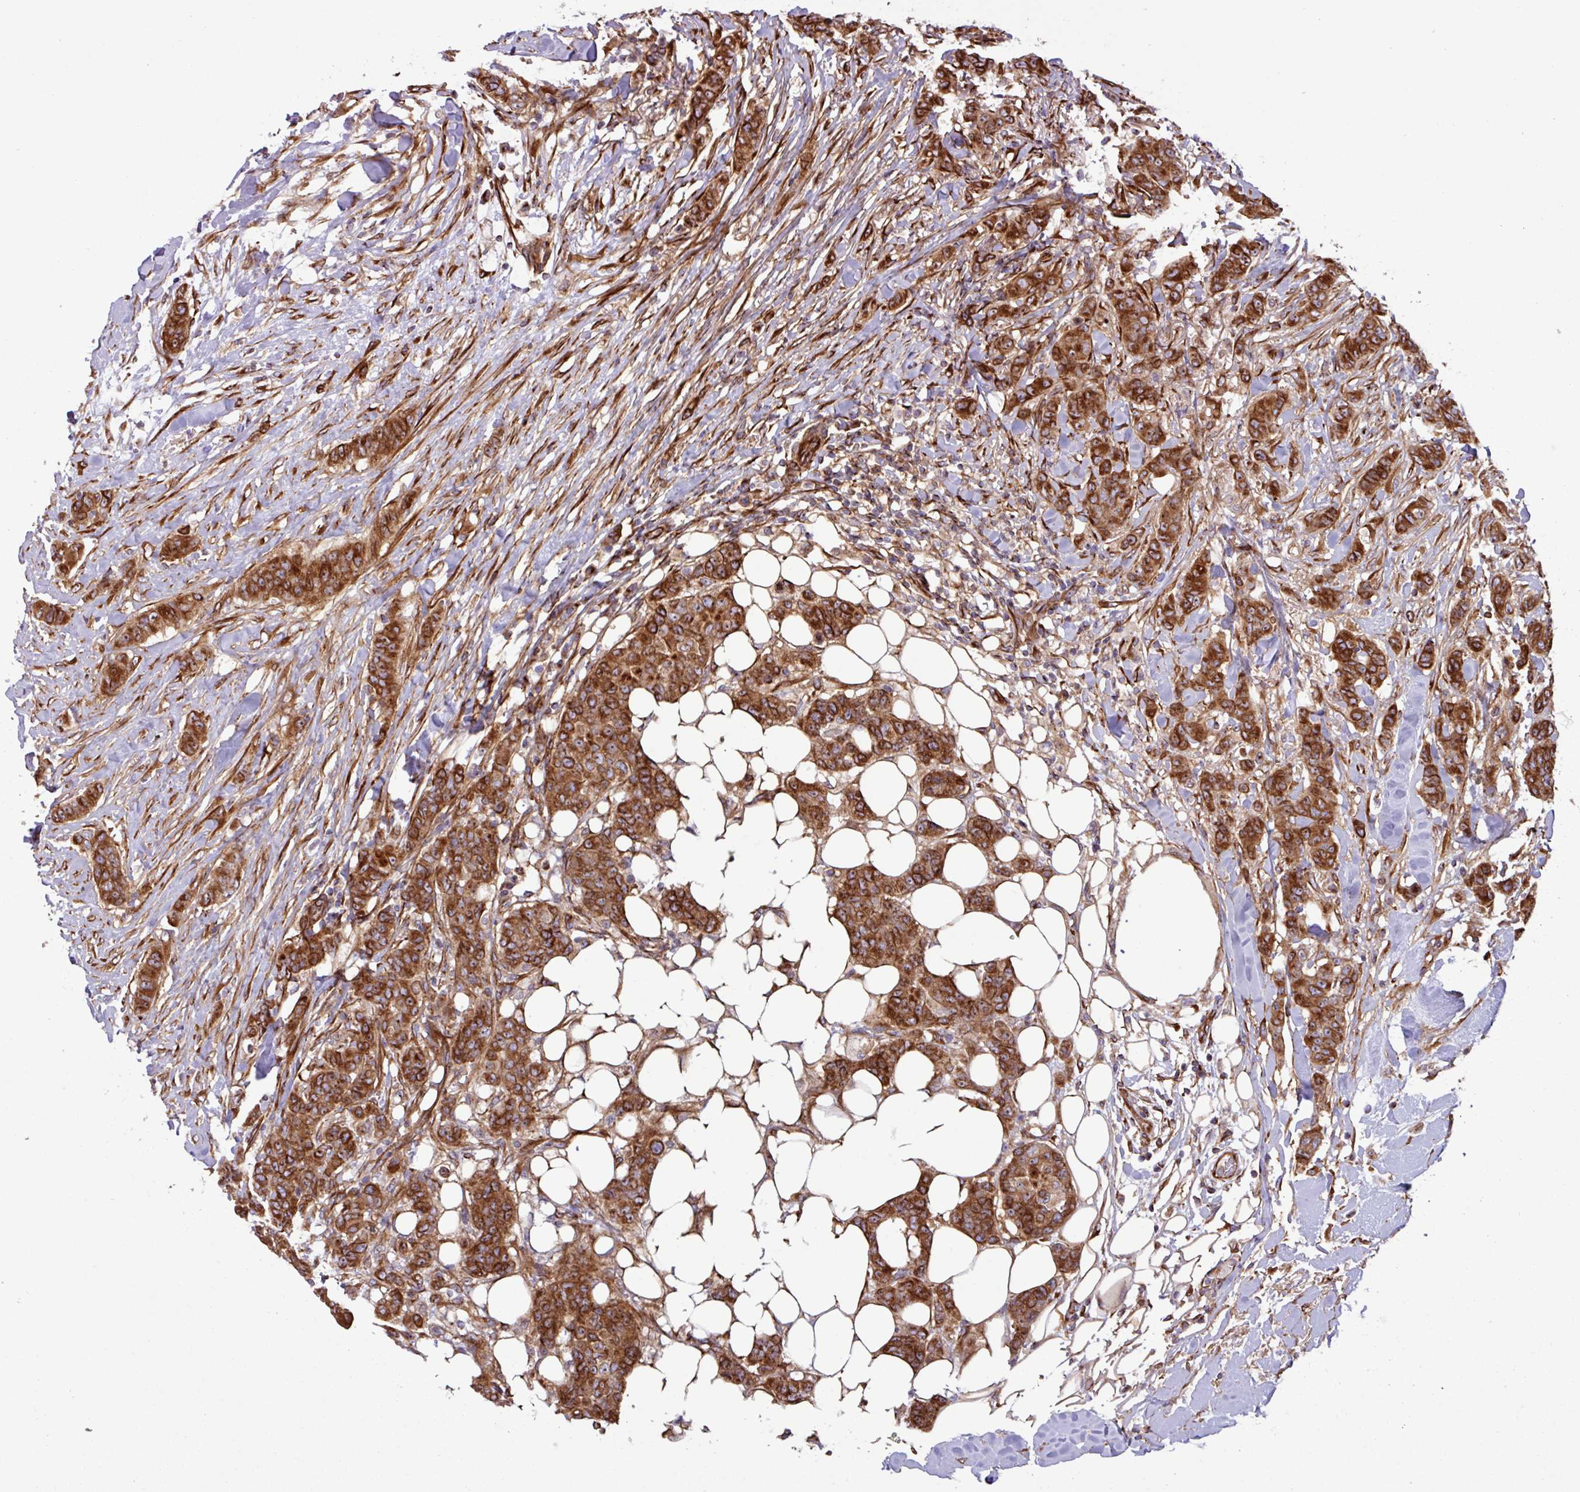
{"staining": {"intensity": "strong", "quantity": ">75%", "location": "cytoplasmic/membranous,nuclear"}, "tissue": "breast cancer", "cell_type": "Tumor cells", "image_type": "cancer", "snomed": [{"axis": "morphology", "description": "Duct carcinoma"}, {"axis": "topography", "description": "Breast"}], "caption": "This image shows breast cancer stained with immunohistochemistry to label a protein in brown. The cytoplasmic/membranous and nuclear of tumor cells show strong positivity for the protein. Nuclei are counter-stained blue.", "gene": "ZNF300", "patient": {"sex": "female", "age": 40}}